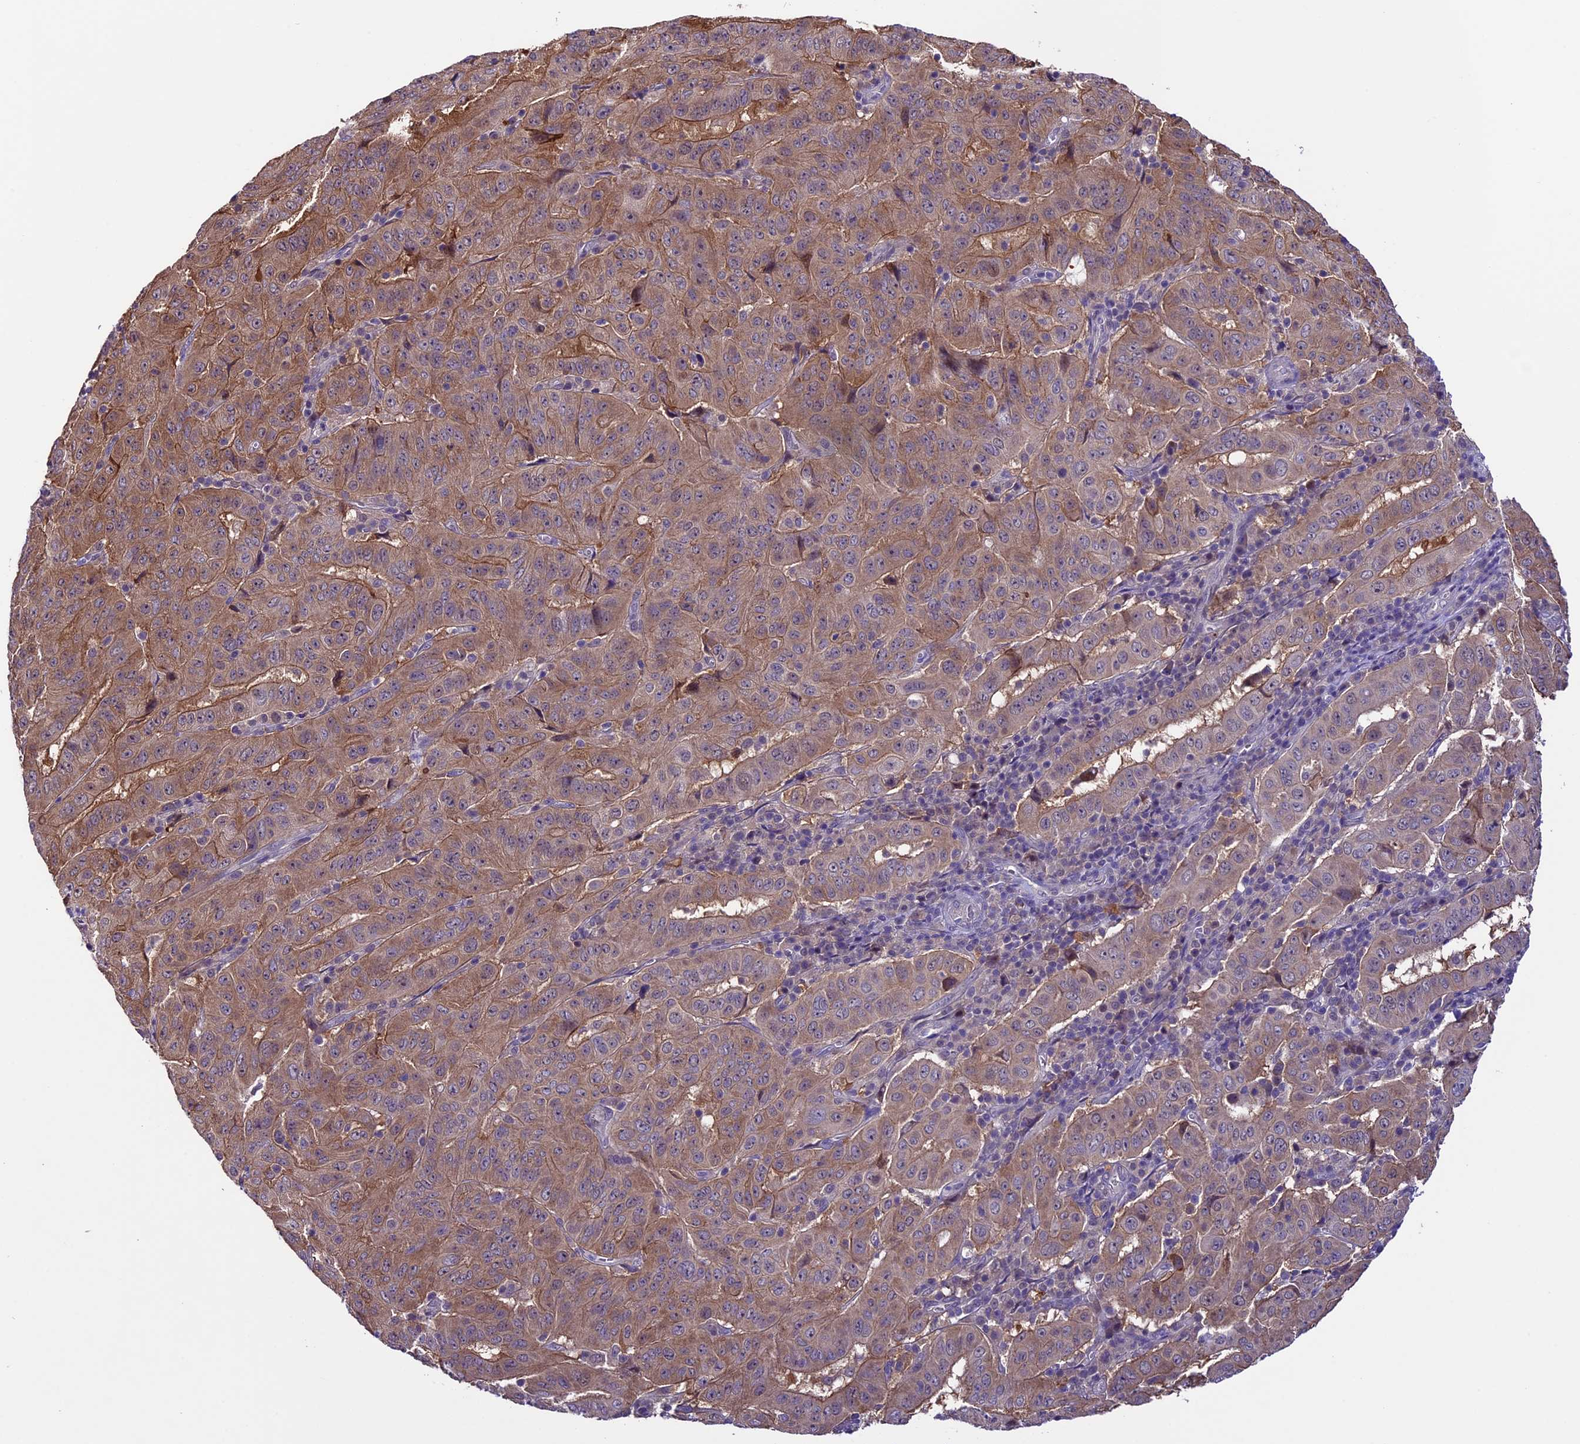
{"staining": {"intensity": "moderate", "quantity": "<25%", "location": "cytoplasmic/membranous"}, "tissue": "pancreatic cancer", "cell_type": "Tumor cells", "image_type": "cancer", "snomed": [{"axis": "morphology", "description": "Adenocarcinoma, NOS"}, {"axis": "topography", "description": "Pancreas"}], "caption": "Pancreatic cancer (adenocarcinoma) stained for a protein exhibits moderate cytoplasmic/membranous positivity in tumor cells.", "gene": "XKR7", "patient": {"sex": "male", "age": 63}}